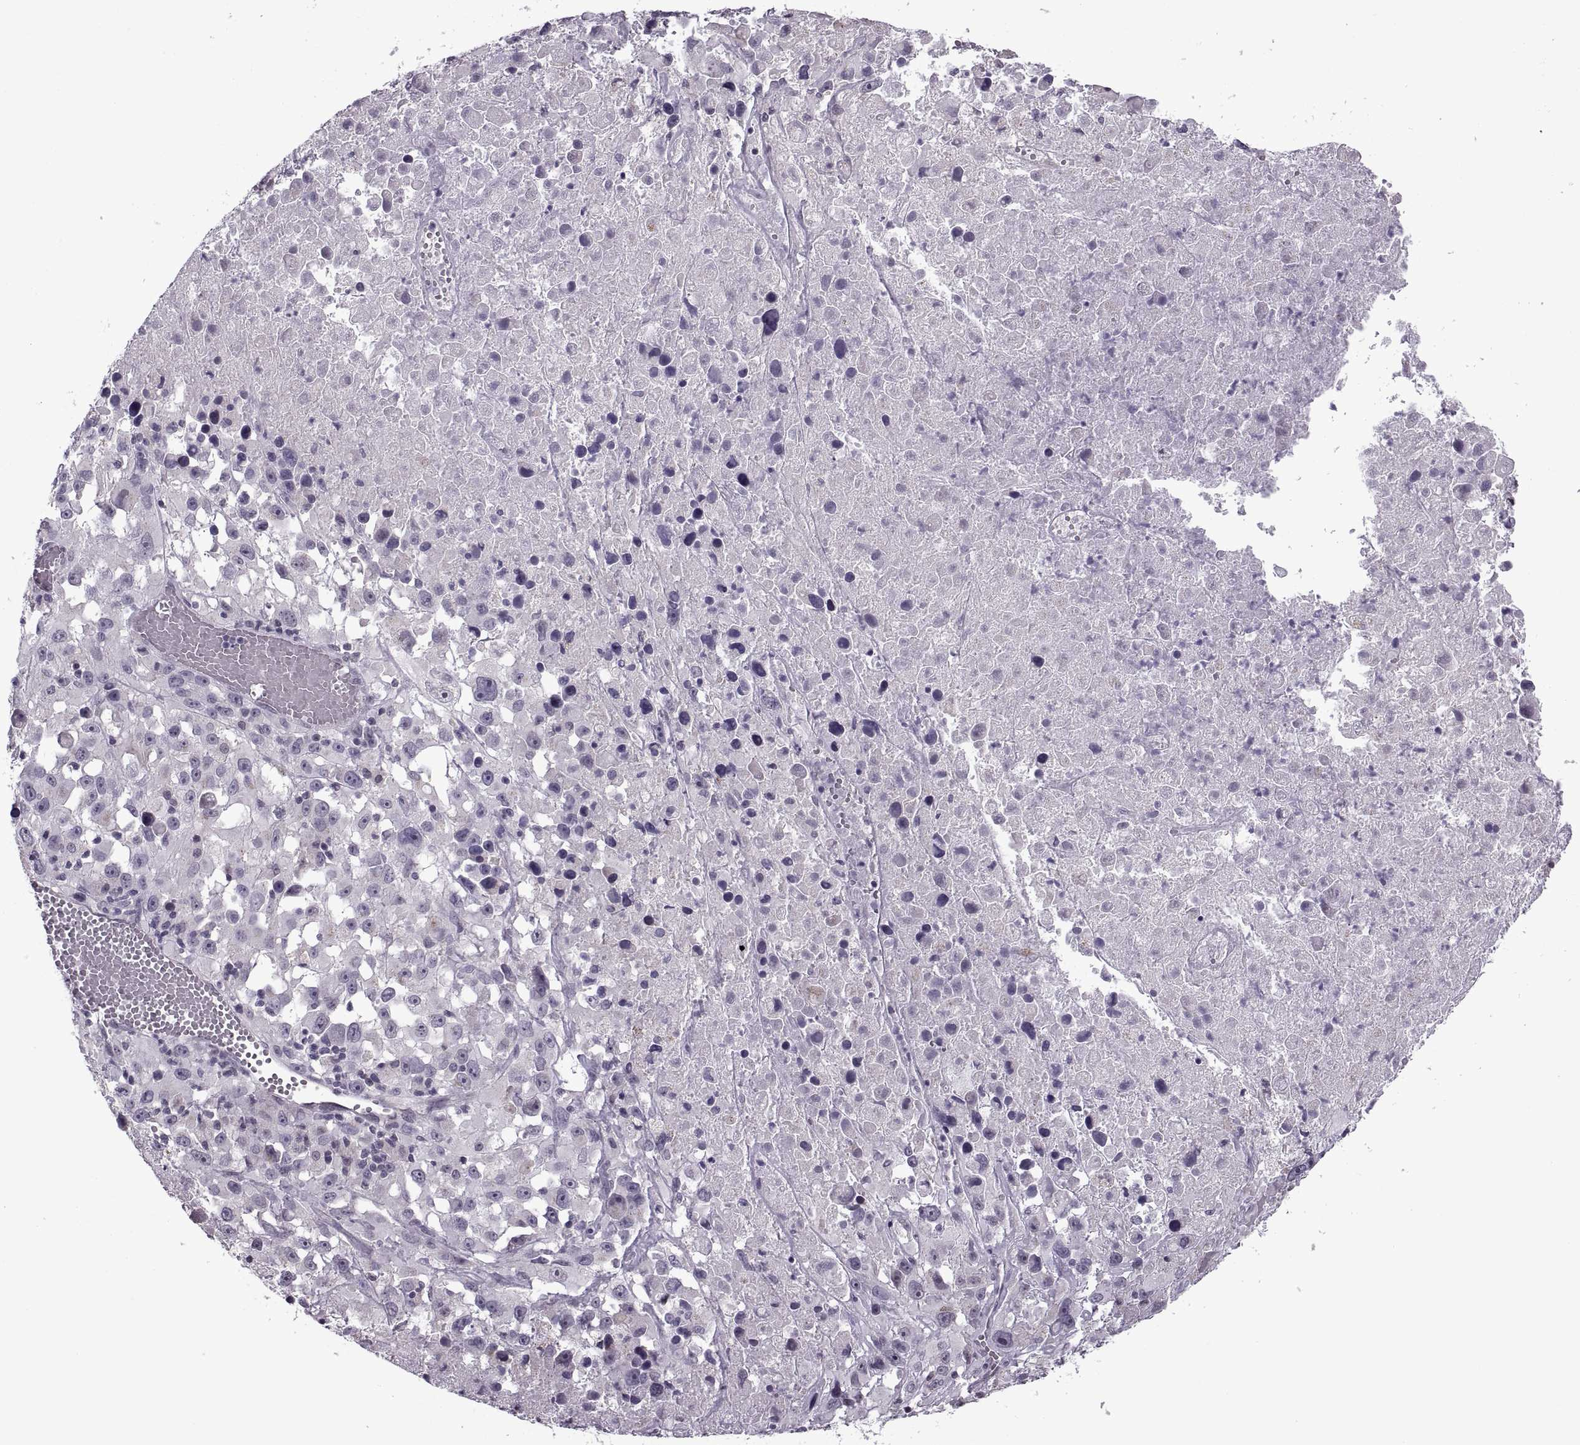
{"staining": {"intensity": "negative", "quantity": "none", "location": "none"}, "tissue": "melanoma", "cell_type": "Tumor cells", "image_type": "cancer", "snomed": [{"axis": "morphology", "description": "Malignant melanoma, Metastatic site"}, {"axis": "topography", "description": "Lymph node"}], "caption": "DAB (3,3'-diaminobenzidine) immunohistochemical staining of human melanoma demonstrates no significant staining in tumor cells. (DAB (3,3'-diaminobenzidine) IHC, high magnification).", "gene": "PRSS37", "patient": {"sex": "male", "age": 50}}